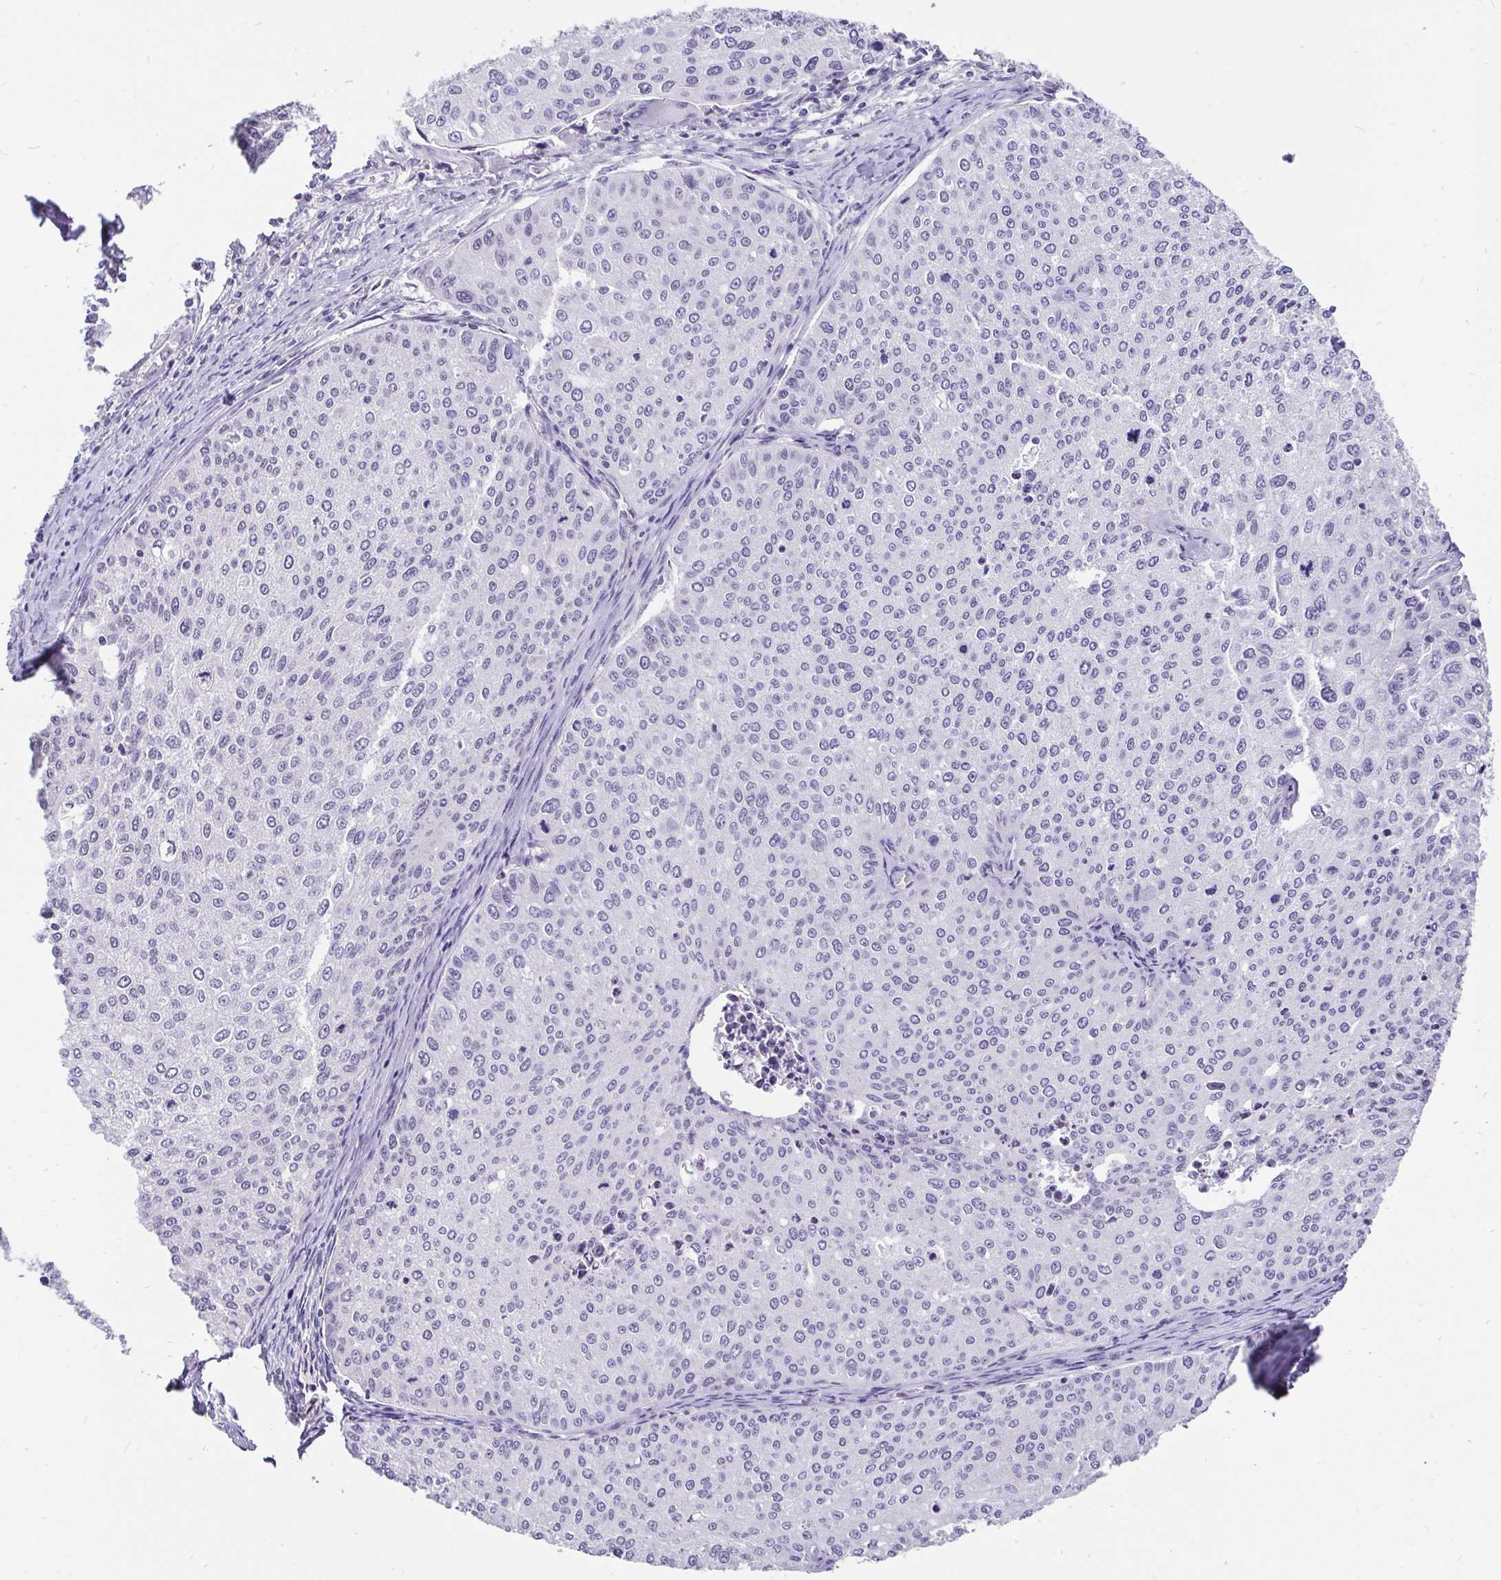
{"staining": {"intensity": "negative", "quantity": "none", "location": "none"}, "tissue": "cervical cancer", "cell_type": "Tumor cells", "image_type": "cancer", "snomed": [{"axis": "morphology", "description": "Squamous cell carcinoma, NOS"}, {"axis": "topography", "description": "Cervix"}], "caption": "This histopathology image is of cervical cancer (squamous cell carcinoma) stained with immunohistochemistry (IHC) to label a protein in brown with the nuclei are counter-stained blue. There is no expression in tumor cells.", "gene": "ZNF860", "patient": {"sex": "female", "age": 38}}